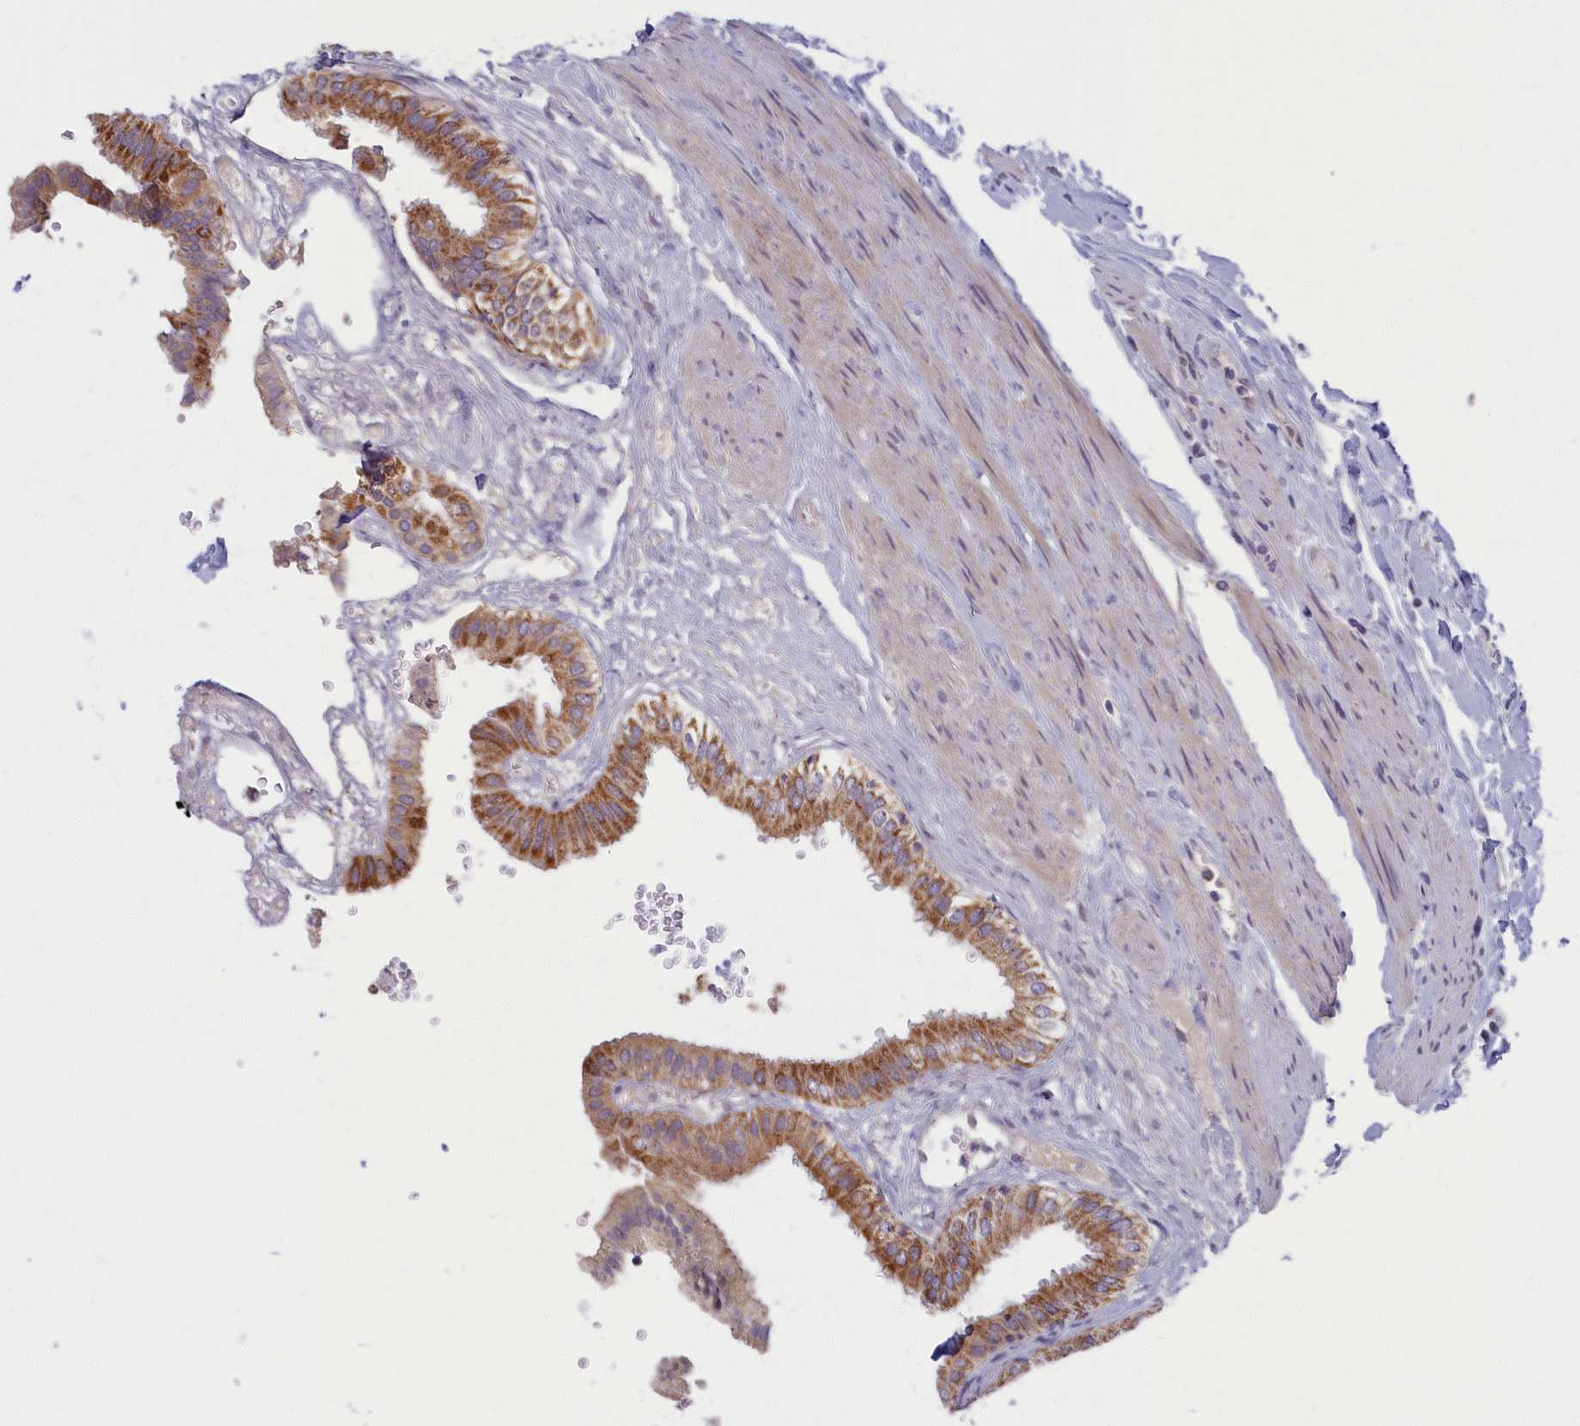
{"staining": {"intensity": "moderate", "quantity": ">75%", "location": "cytoplasmic/membranous"}, "tissue": "gallbladder", "cell_type": "Glandular cells", "image_type": "normal", "snomed": [{"axis": "morphology", "description": "Normal tissue, NOS"}, {"axis": "topography", "description": "Gallbladder"}], "caption": "Immunohistochemistry (IHC) histopathology image of normal gallbladder stained for a protein (brown), which displays medium levels of moderate cytoplasmic/membranous positivity in about >75% of glandular cells.", "gene": "MRPS25", "patient": {"sex": "female", "age": 61}}